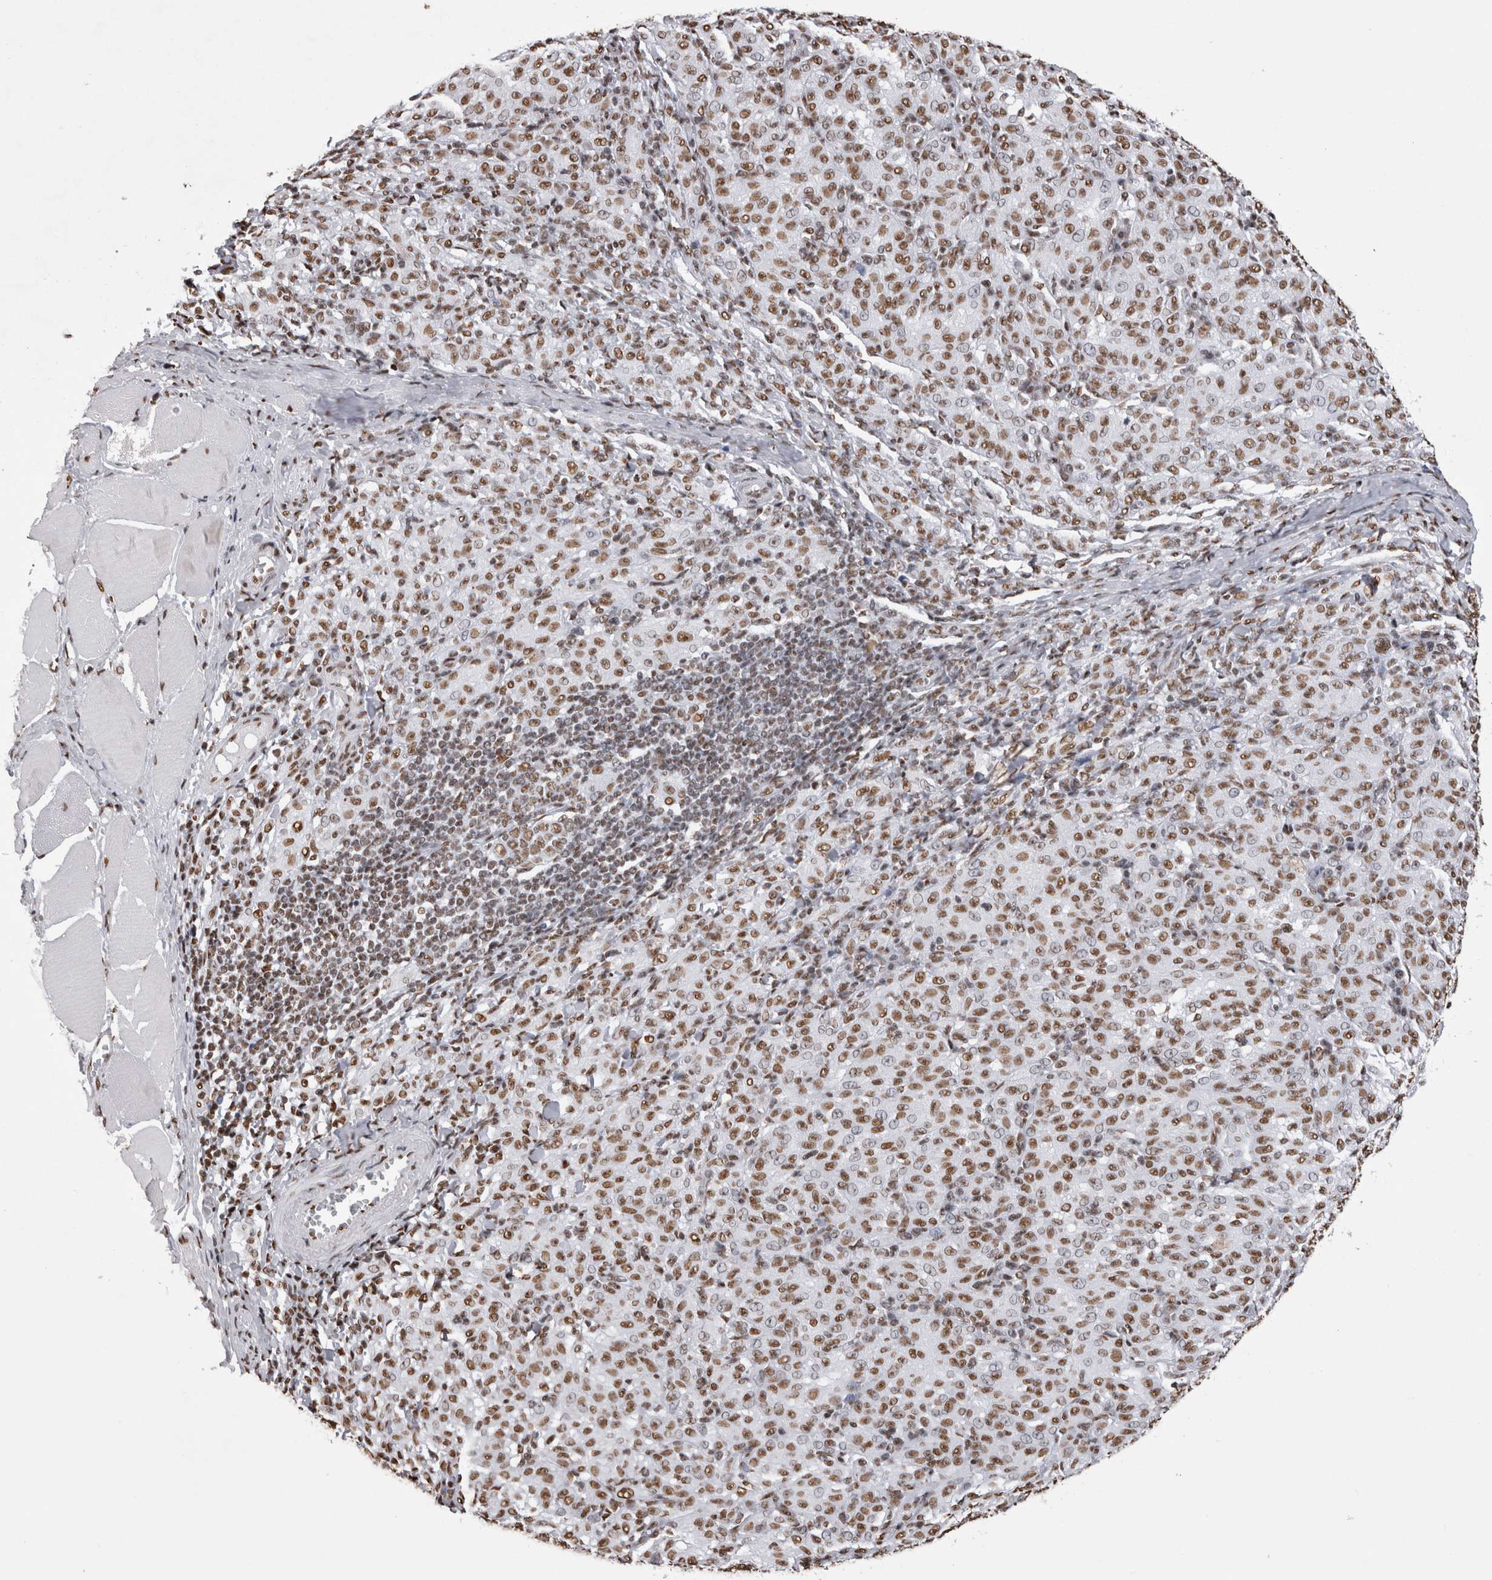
{"staining": {"intensity": "moderate", "quantity": ">75%", "location": "nuclear"}, "tissue": "melanoma", "cell_type": "Tumor cells", "image_type": "cancer", "snomed": [{"axis": "morphology", "description": "Malignant melanoma, NOS"}, {"axis": "topography", "description": "Skin"}], "caption": "Immunohistochemical staining of human malignant melanoma reveals medium levels of moderate nuclear staining in approximately >75% of tumor cells. (DAB IHC, brown staining for protein, blue staining for nuclei).", "gene": "ALPK3", "patient": {"sex": "female", "age": 72}}